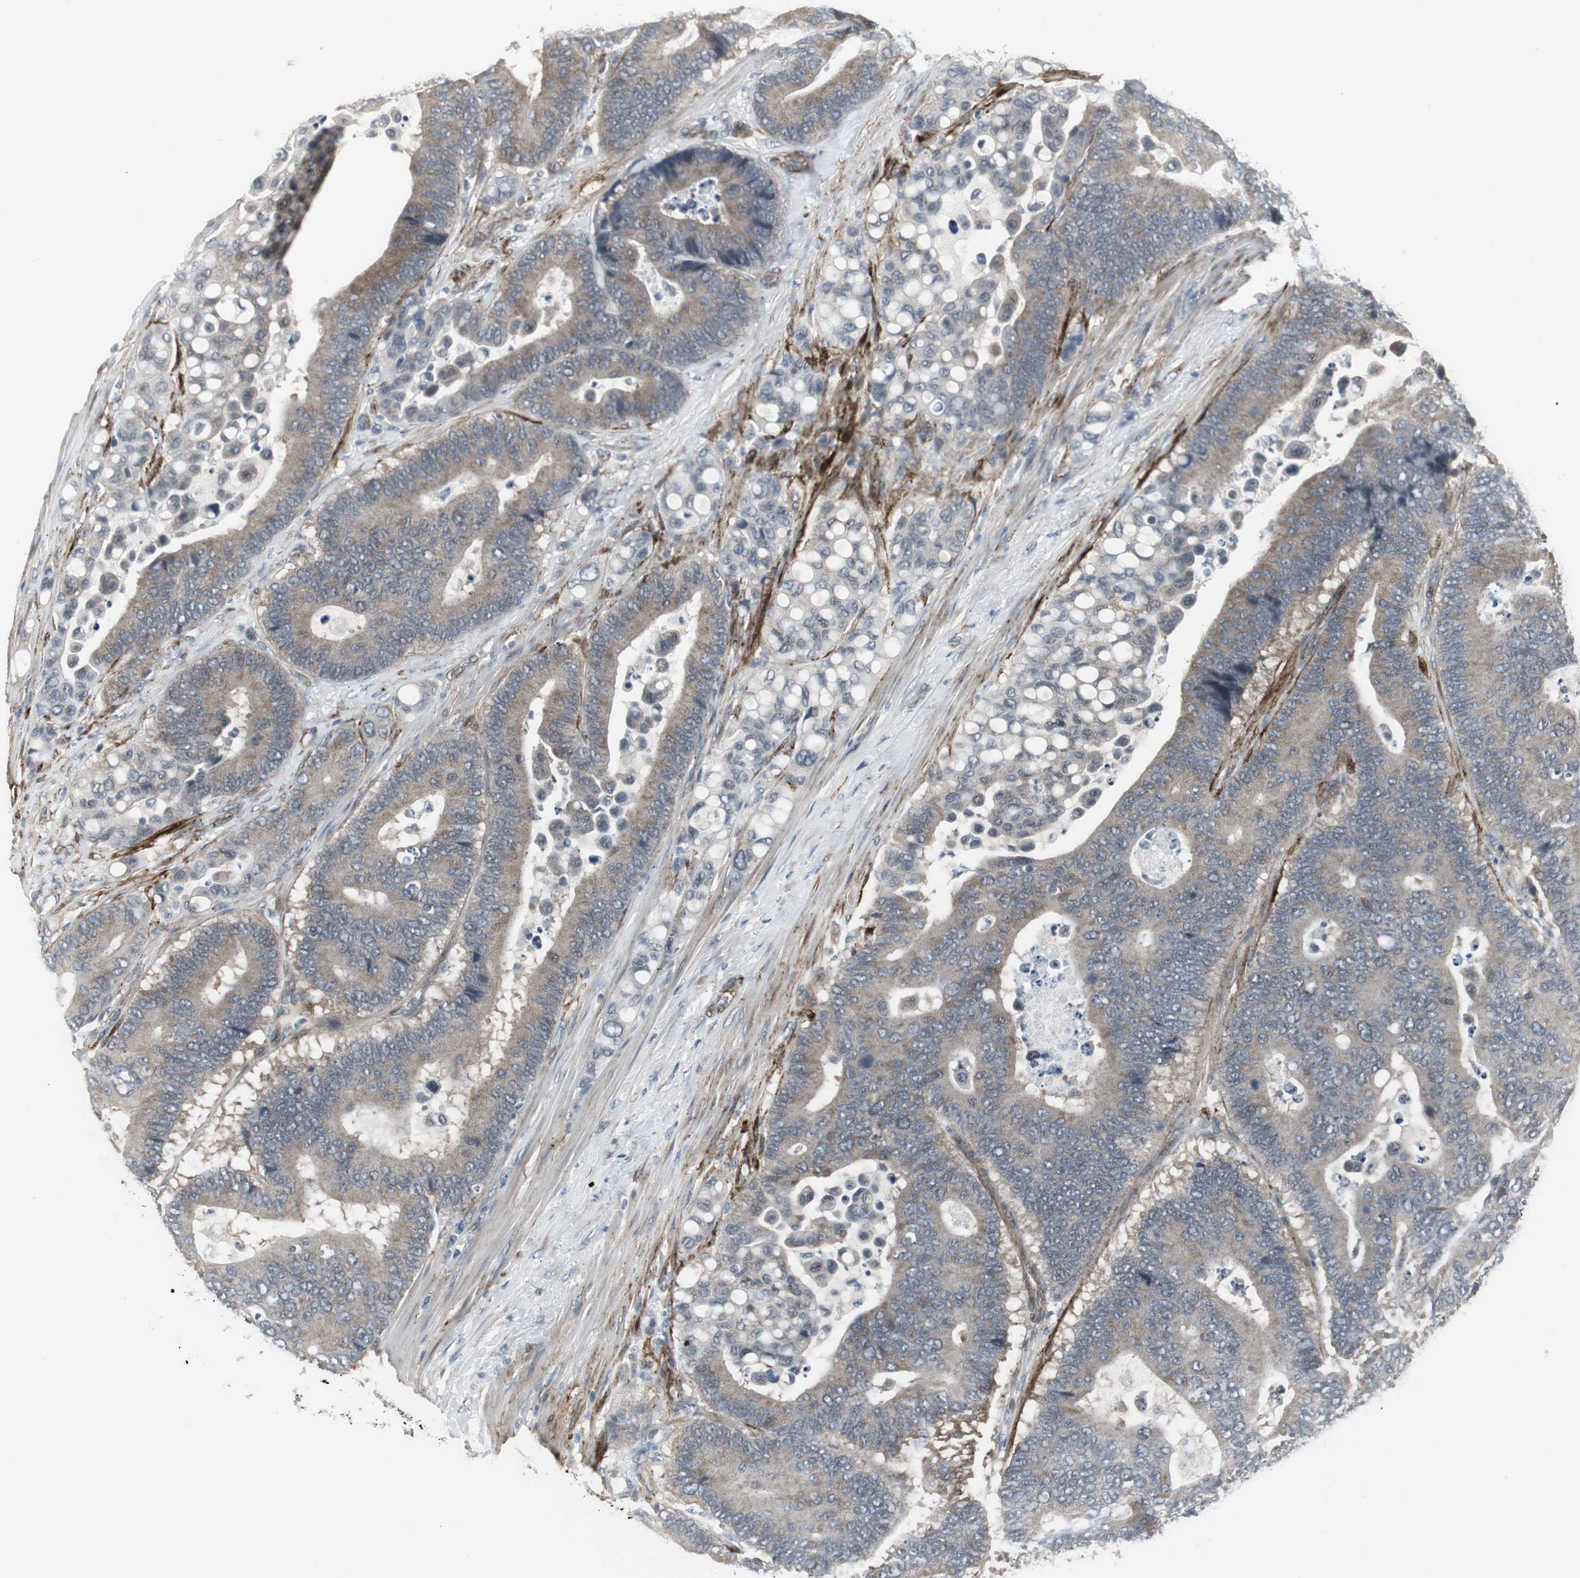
{"staining": {"intensity": "weak", "quantity": "25%-75%", "location": "cytoplasmic/membranous"}, "tissue": "colorectal cancer", "cell_type": "Tumor cells", "image_type": "cancer", "snomed": [{"axis": "morphology", "description": "Normal tissue, NOS"}, {"axis": "morphology", "description": "Adenocarcinoma, NOS"}, {"axis": "topography", "description": "Colon"}], "caption": "Immunohistochemistry image of human colorectal cancer (adenocarcinoma) stained for a protein (brown), which displays low levels of weak cytoplasmic/membranous positivity in approximately 25%-75% of tumor cells.", "gene": "SCYL3", "patient": {"sex": "male", "age": 82}}